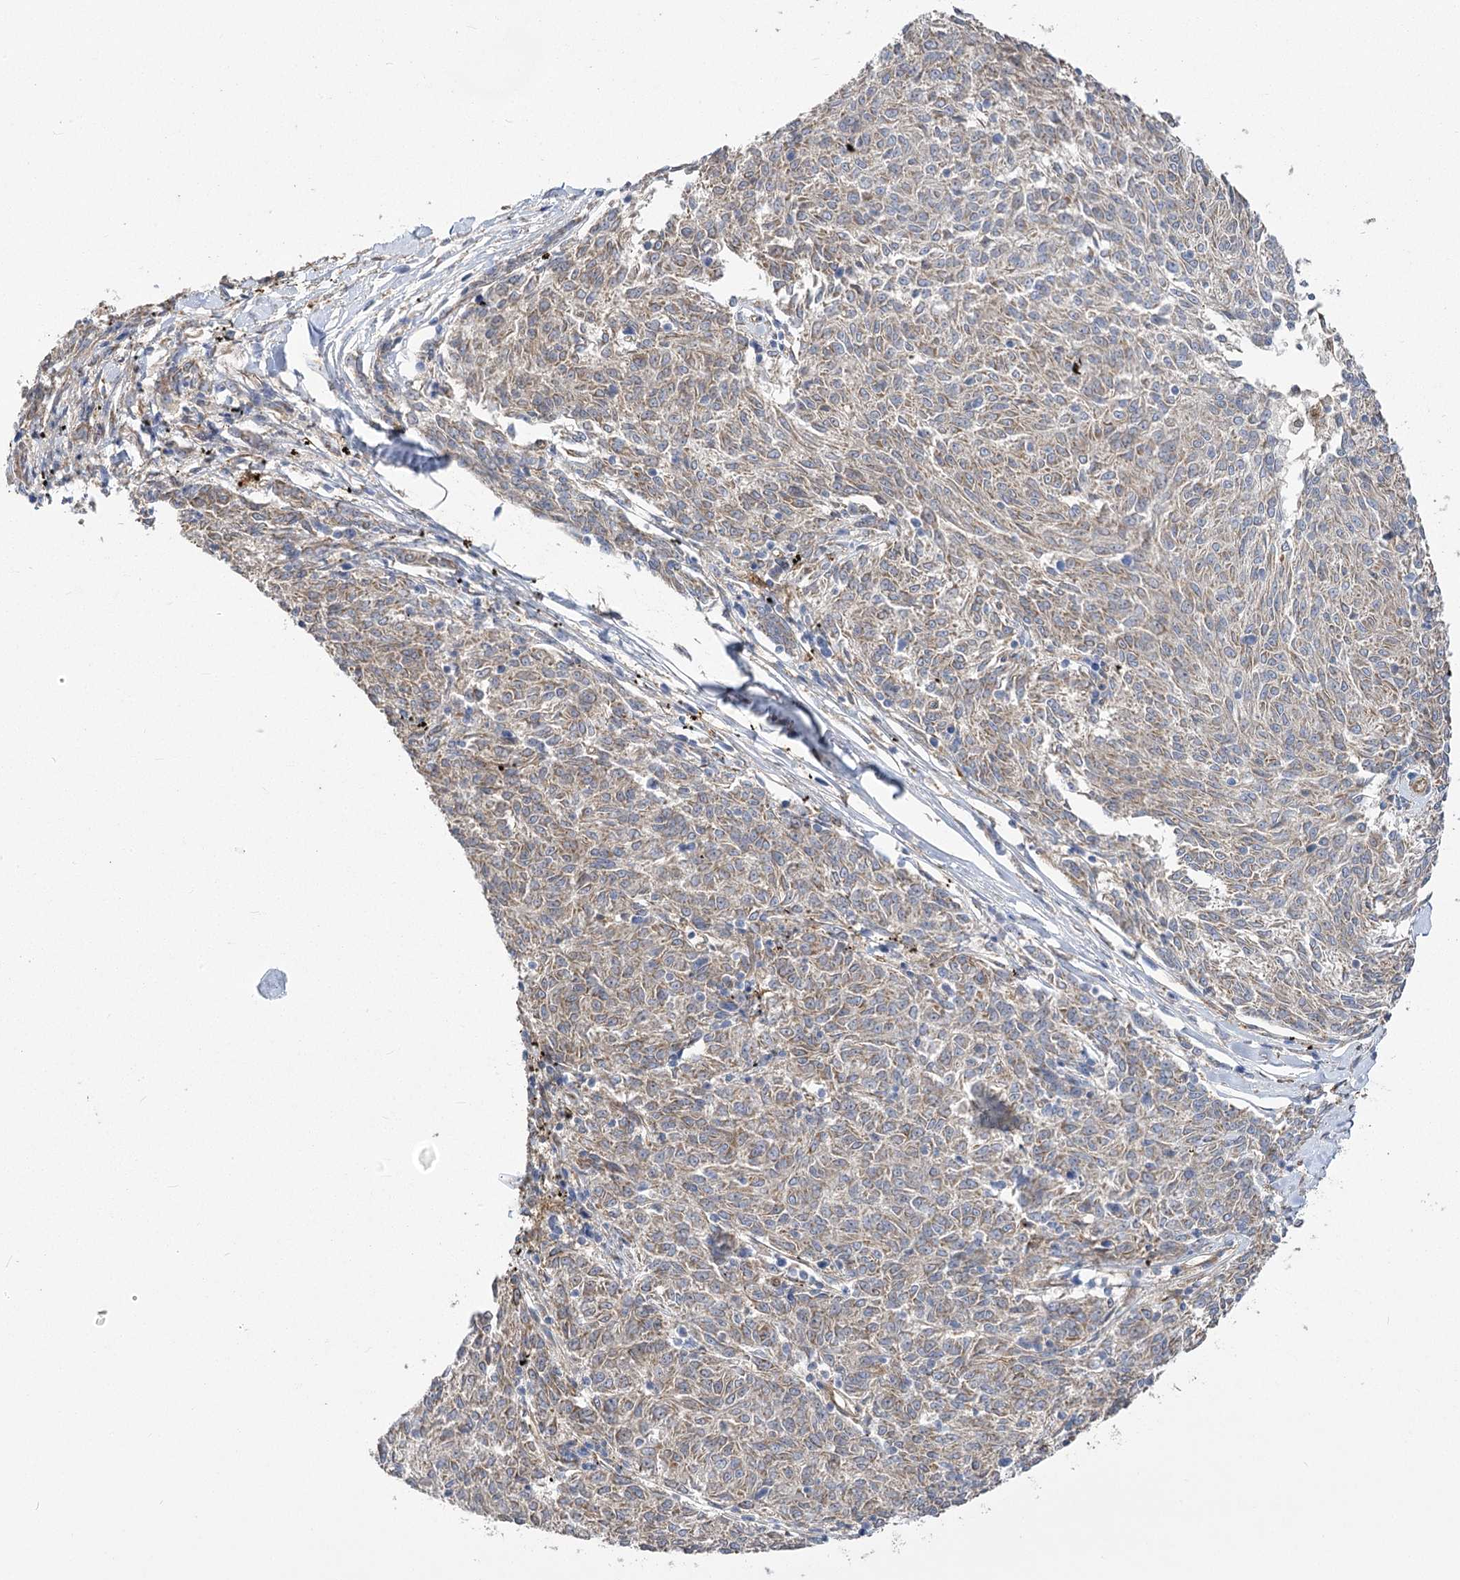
{"staining": {"intensity": "weak", "quantity": "25%-75%", "location": "cytoplasmic/membranous"}, "tissue": "melanoma", "cell_type": "Tumor cells", "image_type": "cancer", "snomed": [{"axis": "morphology", "description": "Malignant melanoma, NOS"}, {"axis": "topography", "description": "Skin"}], "caption": "High-power microscopy captured an immunohistochemistry (IHC) micrograph of melanoma, revealing weak cytoplasmic/membranous staining in approximately 25%-75% of tumor cells.", "gene": "RMDN2", "patient": {"sex": "female", "age": 72}}